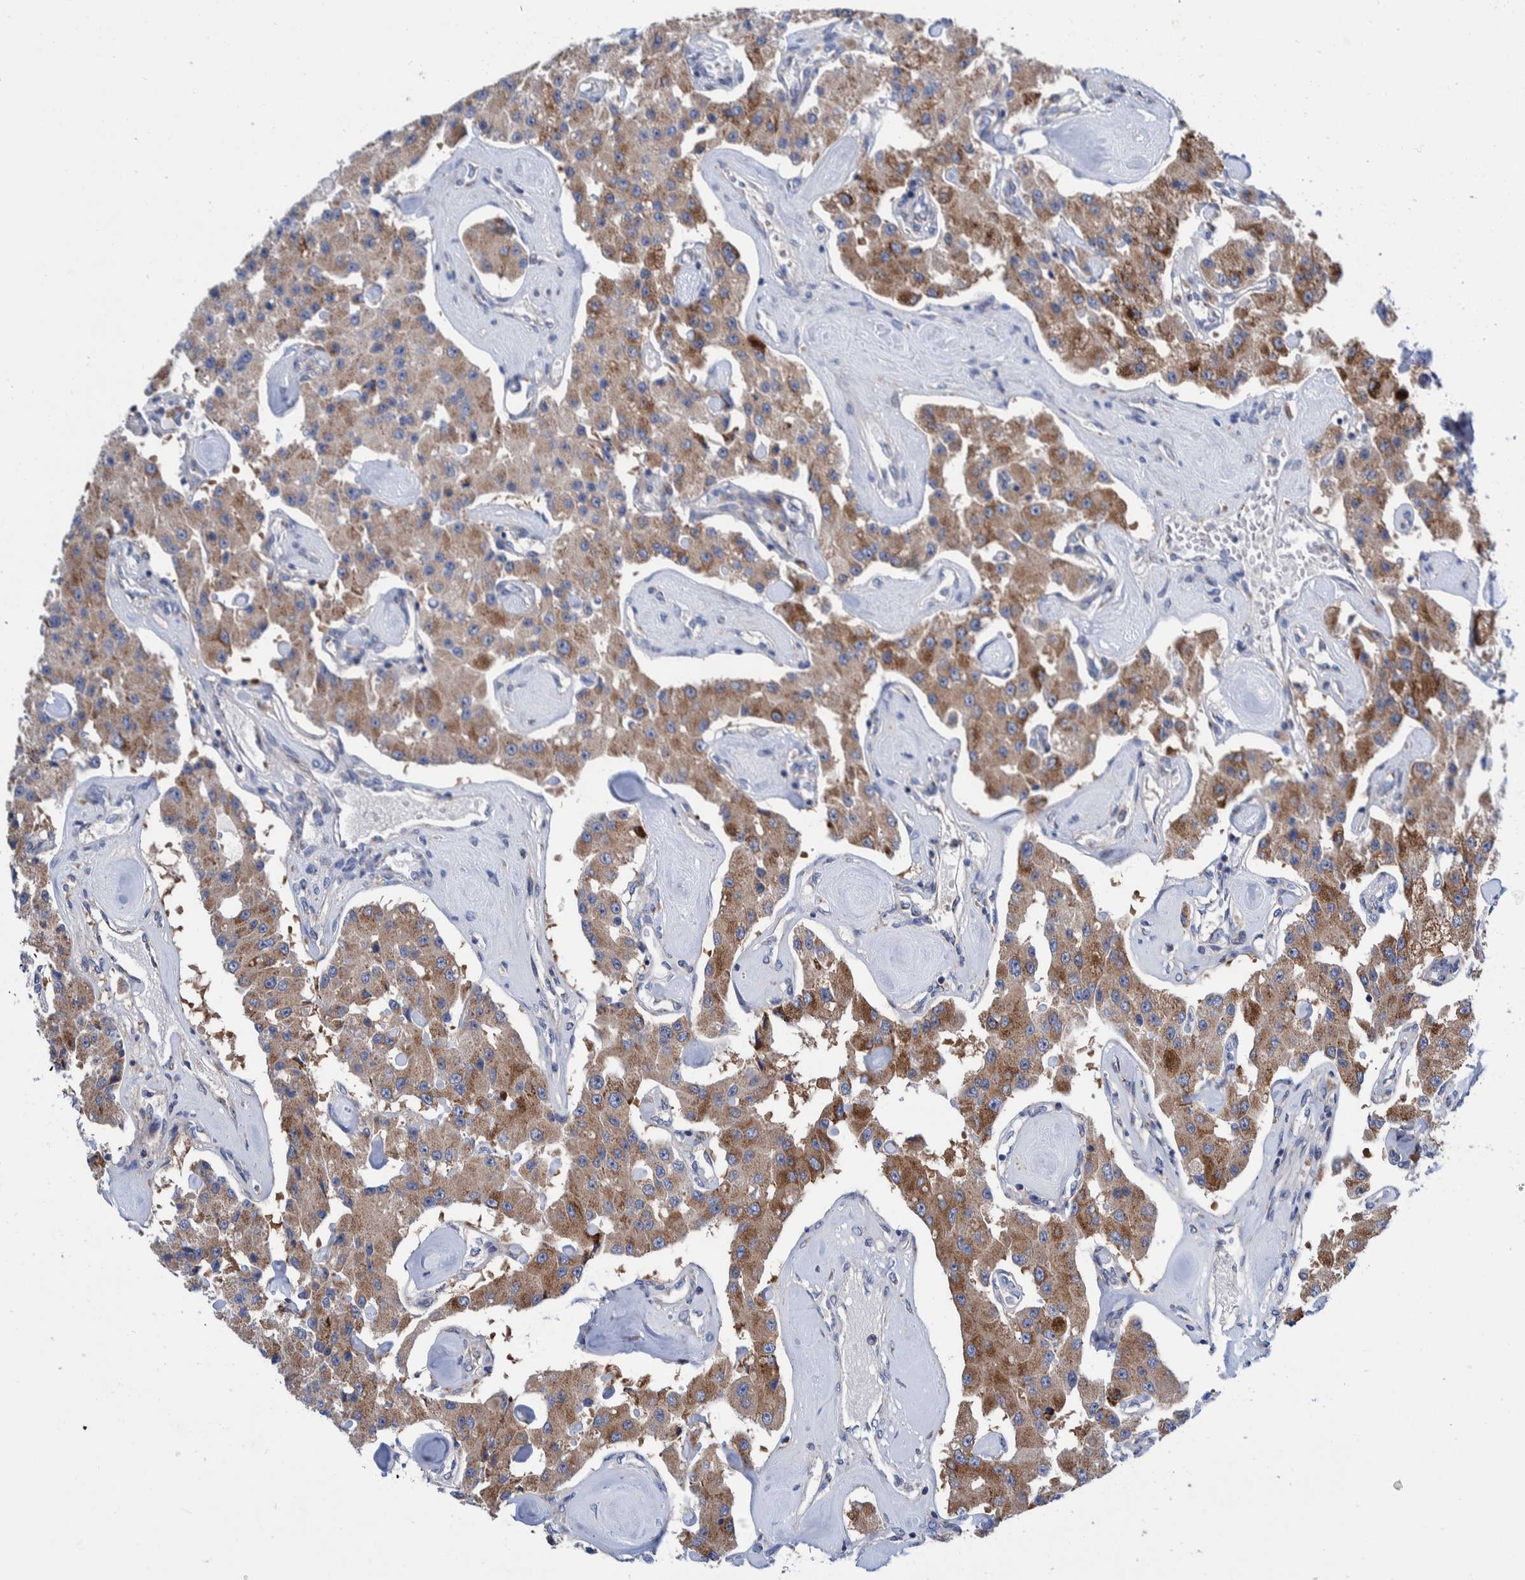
{"staining": {"intensity": "moderate", "quantity": ">75%", "location": "cytoplasmic/membranous"}, "tissue": "carcinoid", "cell_type": "Tumor cells", "image_type": "cancer", "snomed": [{"axis": "morphology", "description": "Carcinoid, malignant, NOS"}, {"axis": "topography", "description": "Pancreas"}], "caption": "Carcinoid stained for a protein (brown) displays moderate cytoplasmic/membranous positive positivity in approximately >75% of tumor cells.", "gene": "TRIM58", "patient": {"sex": "male", "age": 41}}